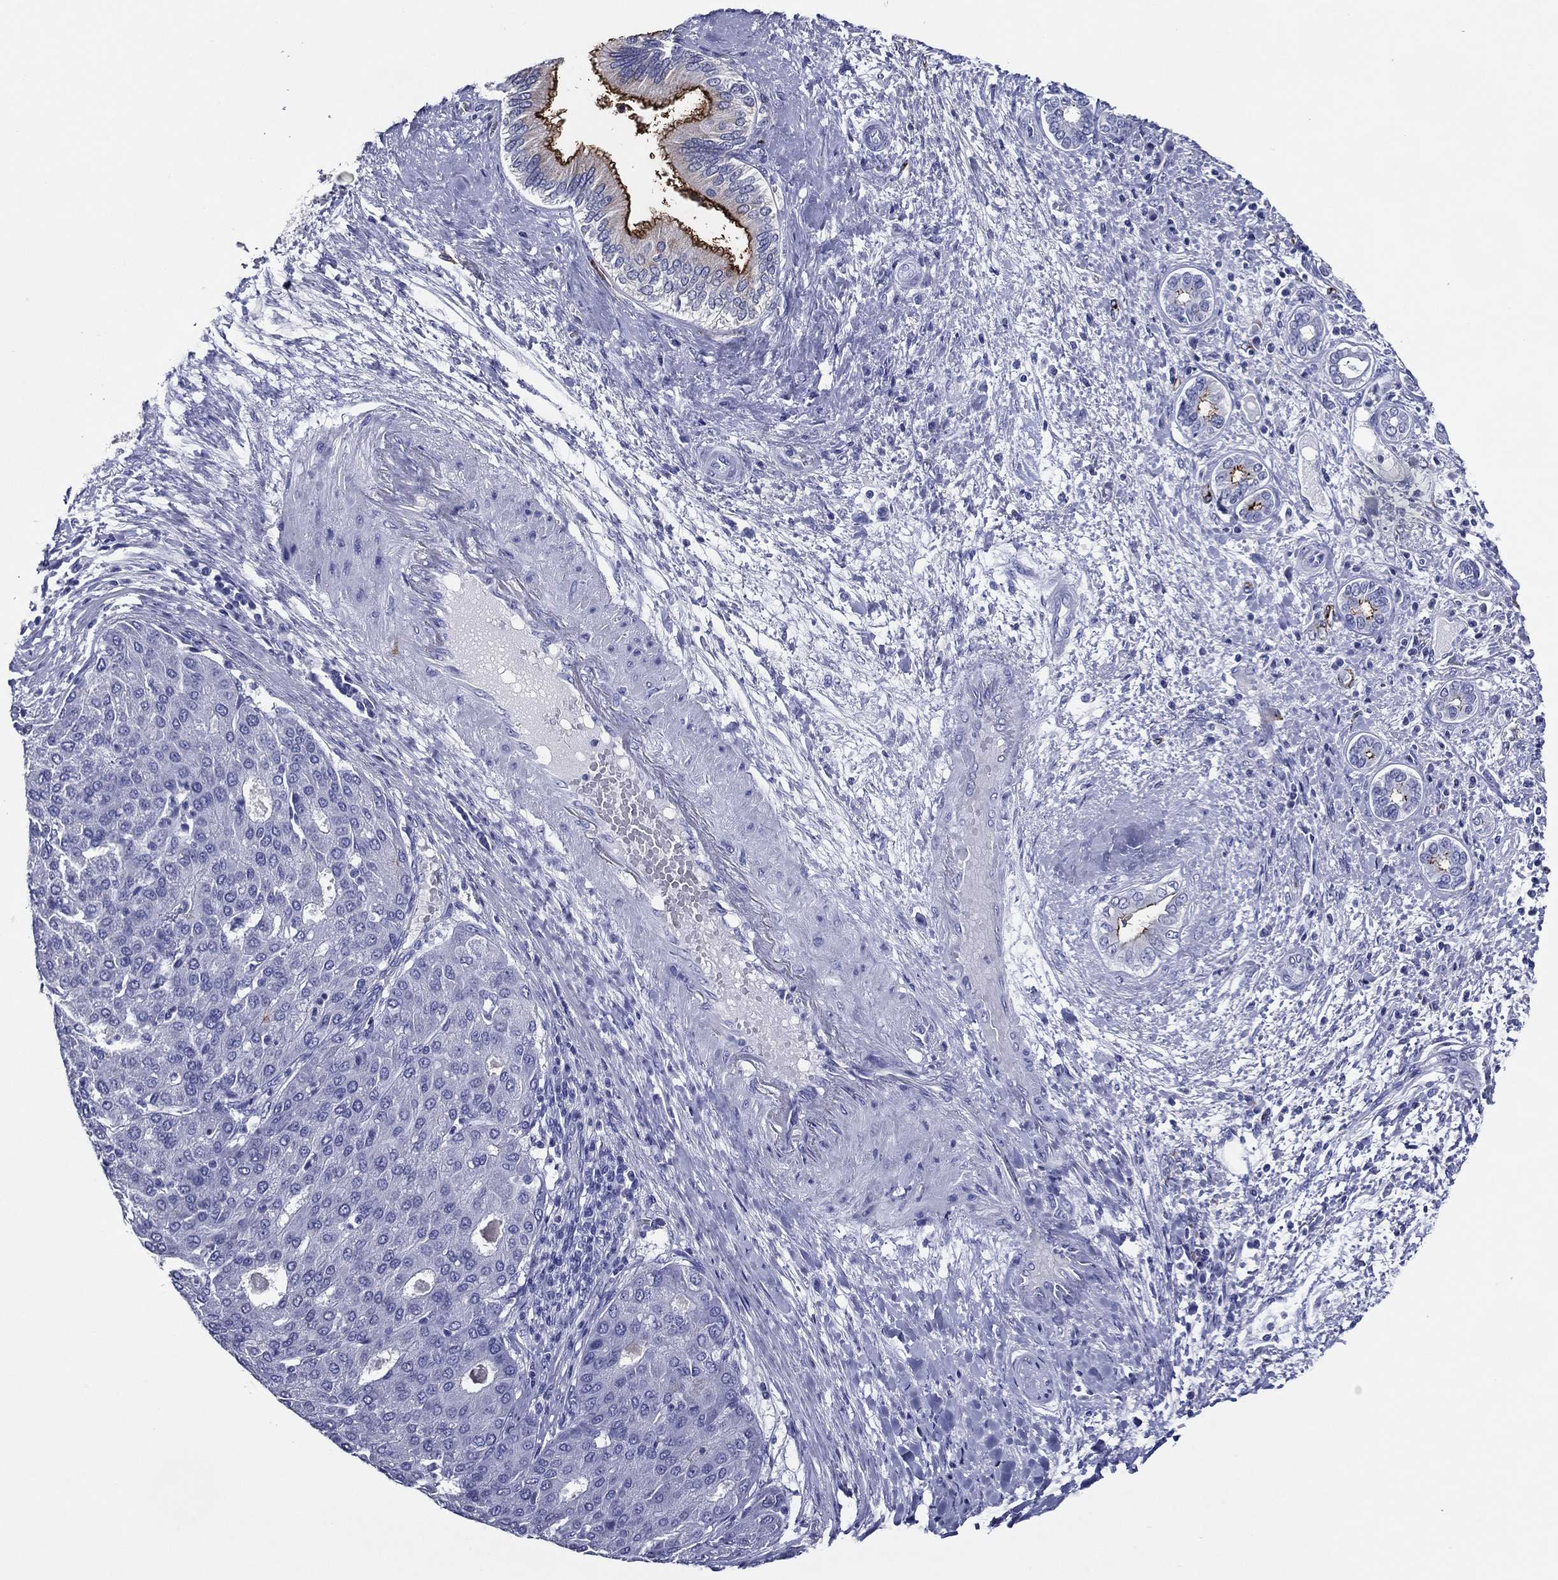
{"staining": {"intensity": "strong", "quantity": "<25%", "location": "cytoplasmic/membranous"}, "tissue": "liver cancer", "cell_type": "Tumor cells", "image_type": "cancer", "snomed": [{"axis": "morphology", "description": "Carcinoma, Hepatocellular, NOS"}, {"axis": "topography", "description": "Liver"}], "caption": "DAB (3,3'-diaminobenzidine) immunohistochemical staining of liver cancer displays strong cytoplasmic/membranous protein staining in approximately <25% of tumor cells.", "gene": "ACE2", "patient": {"sex": "male", "age": 65}}